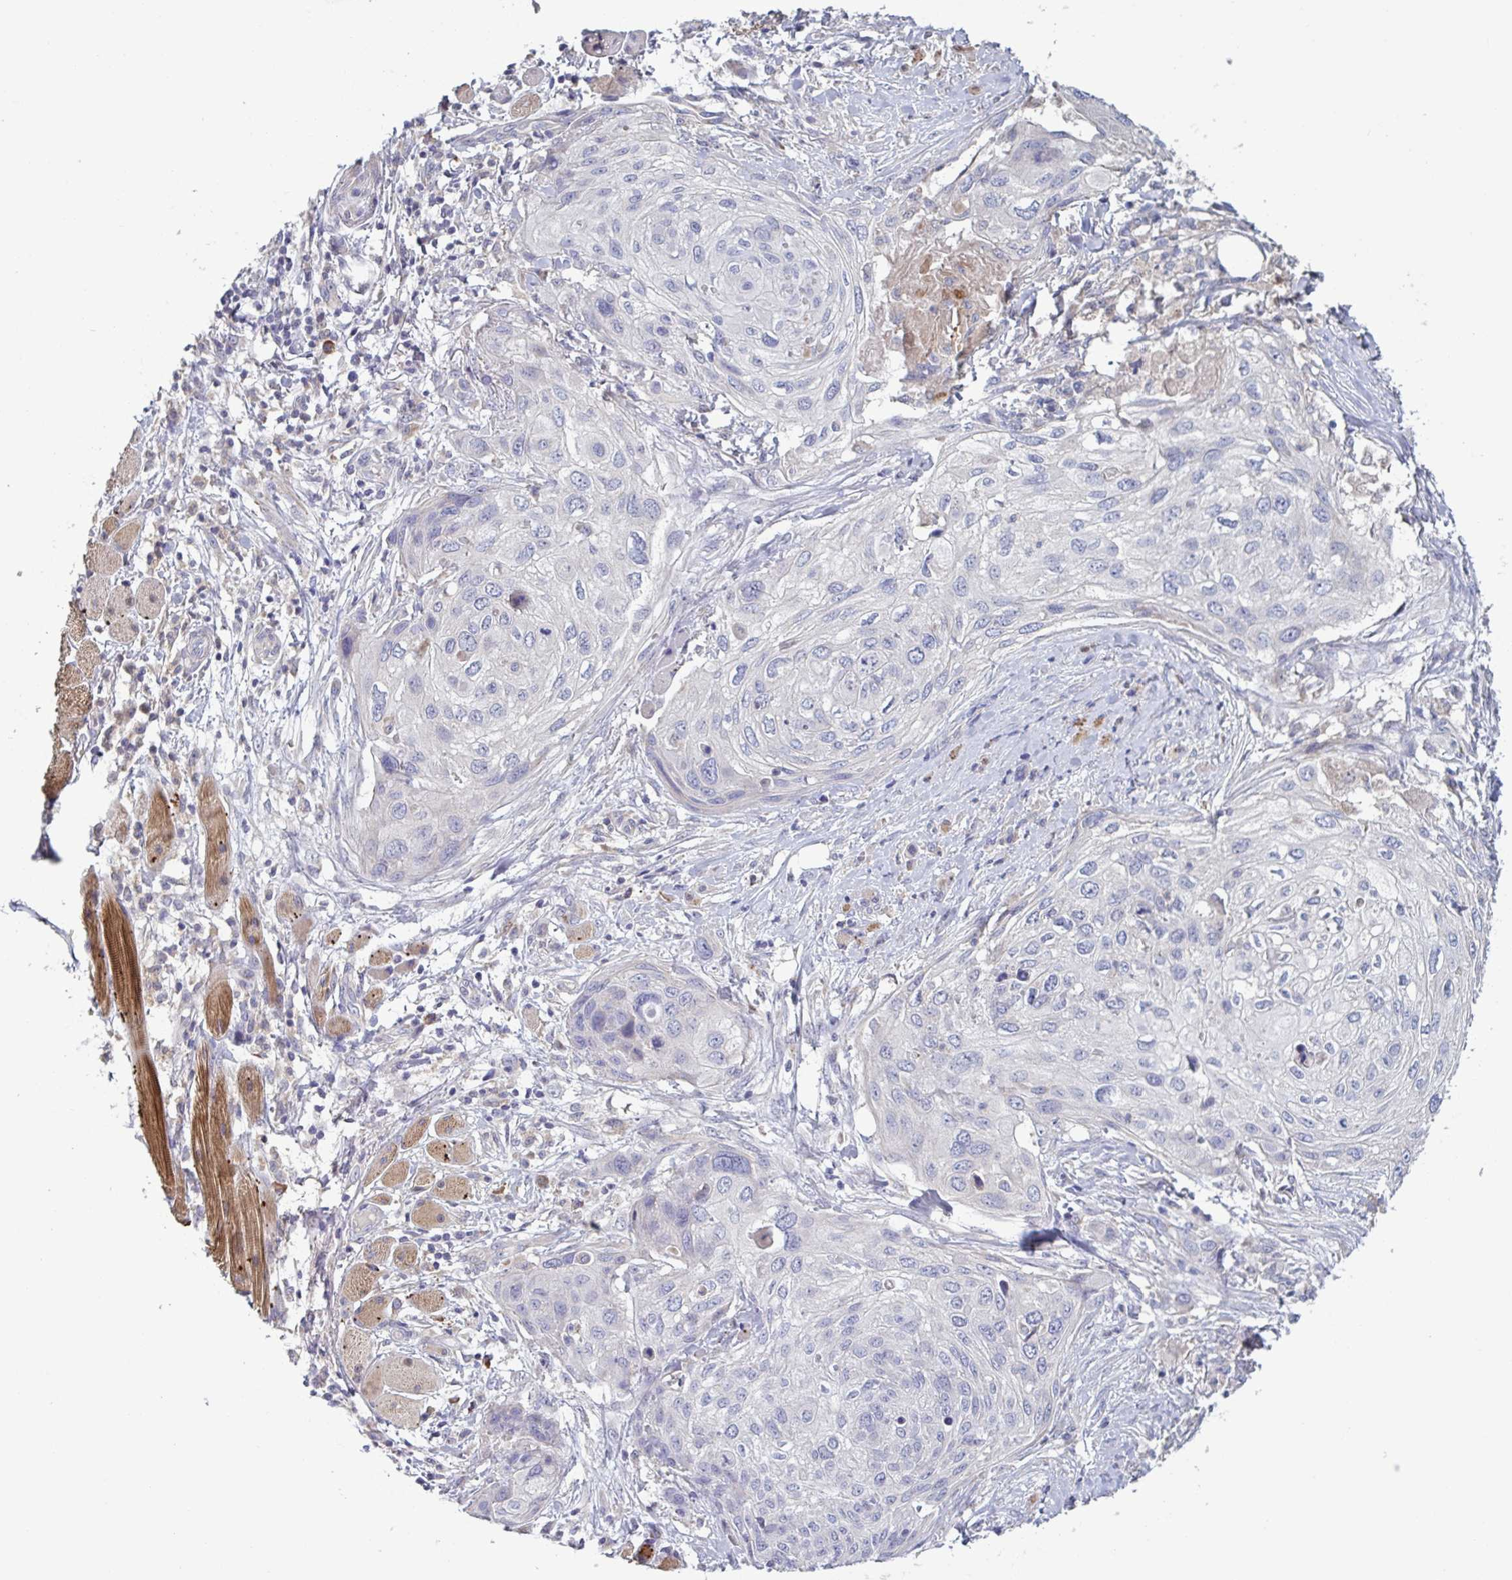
{"staining": {"intensity": "negative", "quantity": "none", "location": "none"}, "tissue": "skin cancer", "cell_type": "Tumor cells", "image_type": "cancer", "snomed": [{"axis": "morphology", "description": "Squamous cell carcinoma, NOS"}, {"axis": "topography", "description": "Skin"}], "caption": "This micrograph is of squamous cell carcinoma (skin) stained with immunohistochemistry (IHC) to label a protein in brown with the nuclei are counter-stained blue. There is no staining in tumor cells.", "gene": "CD1E", "patient": {"sex": "female", "age": 87}}